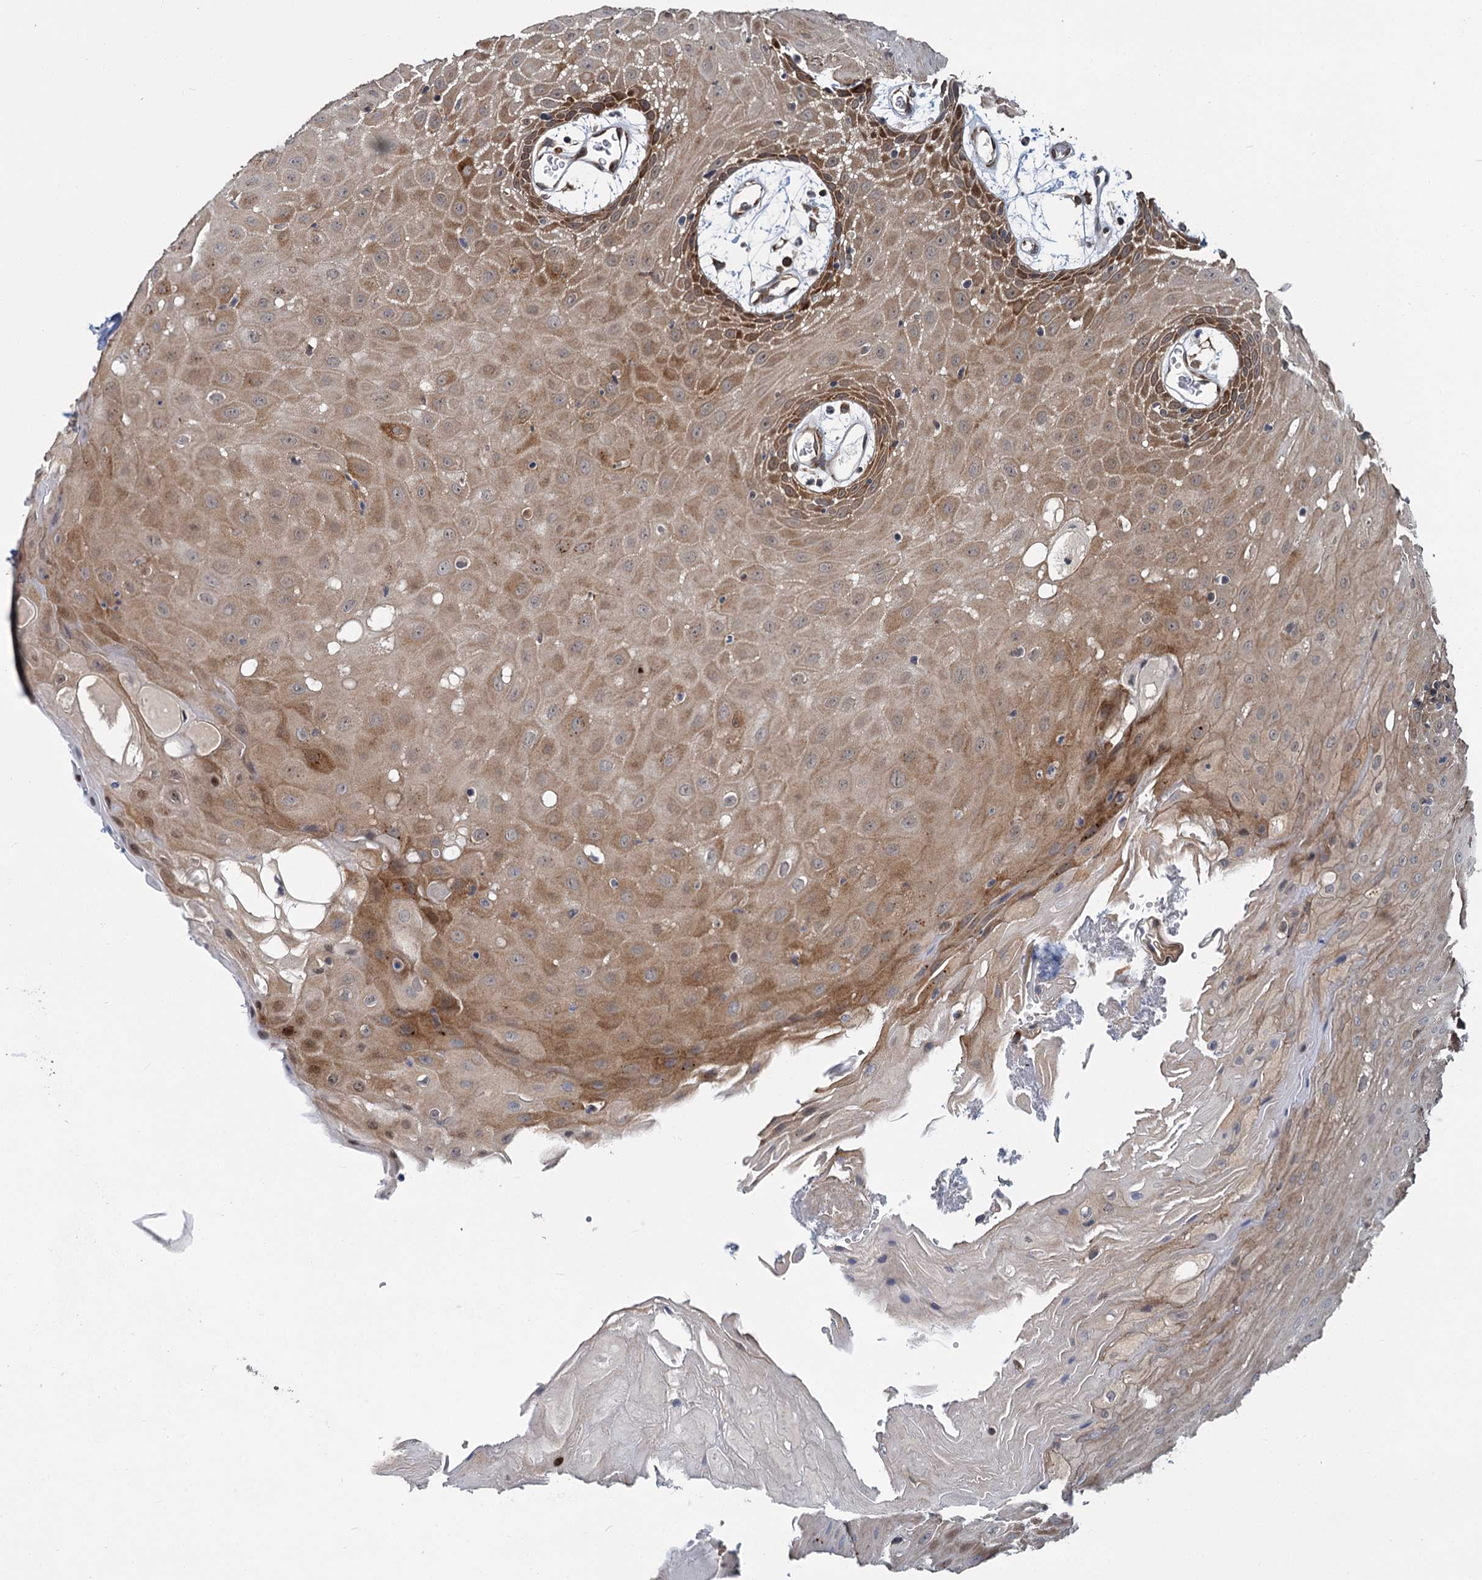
{"staining": {"intensity": "moderate", "quantity": ">75%", "location": "cytoplasmic/membranous"}, "tissue": "oral mucosa", "cell_type": "Squamous epithelial cells", "image_type": "normal", "snomed": [{"axis": "morphology", "description": "Normal tissue, NOS"}, {"axis": "topography", "description": "Skeletal muscle"}, {"axis": "topography", "description": "Oral tissue"}, {"axis": "topography", "description": "Salivary gland"}, {"axis": "topography", "description": "Peripheral nerve tissue"}], "caption": "Immunohistochemistry (IHC) of unremarkable human oral mucosa shows medium levels of moderate cytoplasmic/membranous staining in about >75% of squamous epithelial cells. The protein of interest is shown in brown color, while the nuclei are stained blue.", "gene": "KANSL2", "patient": {"sex": "male", "age": 54}}